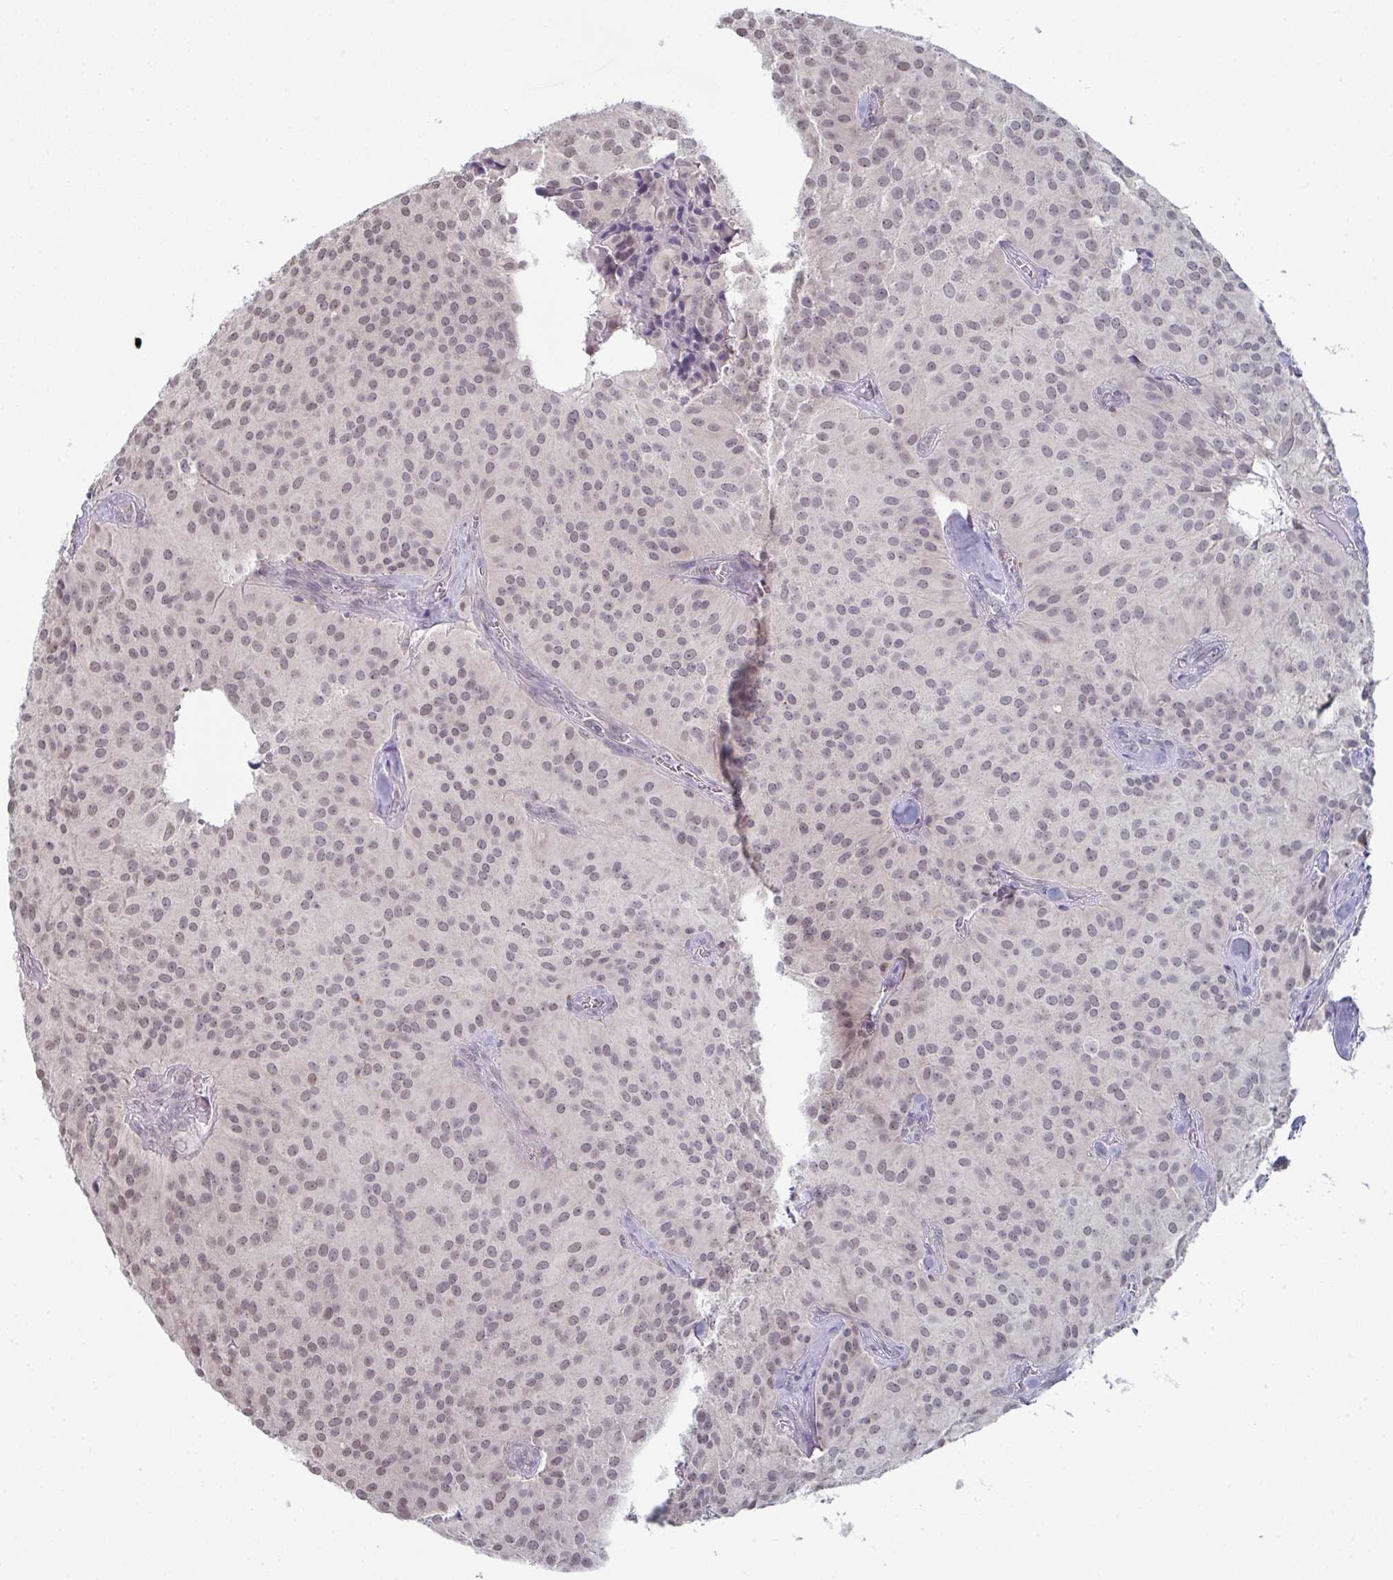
{"staining": {"intensity": "weak", "quantity": "<25%", "location": "nuclear"}, "tissue": "glioma", "cell_type": "Tumor cells", "image_type": "cancer", "snomed": [{"axis": "morphology", "description": "Glioma, malignant, Low grade"}, {"axis": "topography", "description": "Brain"}], "caption": "This is an IHC micrograph of human malignant glioma (low-grade). There is no expression in tumor cells.", "gene": "ZNF214", "patient": {"sex": "male", "age": 42}}